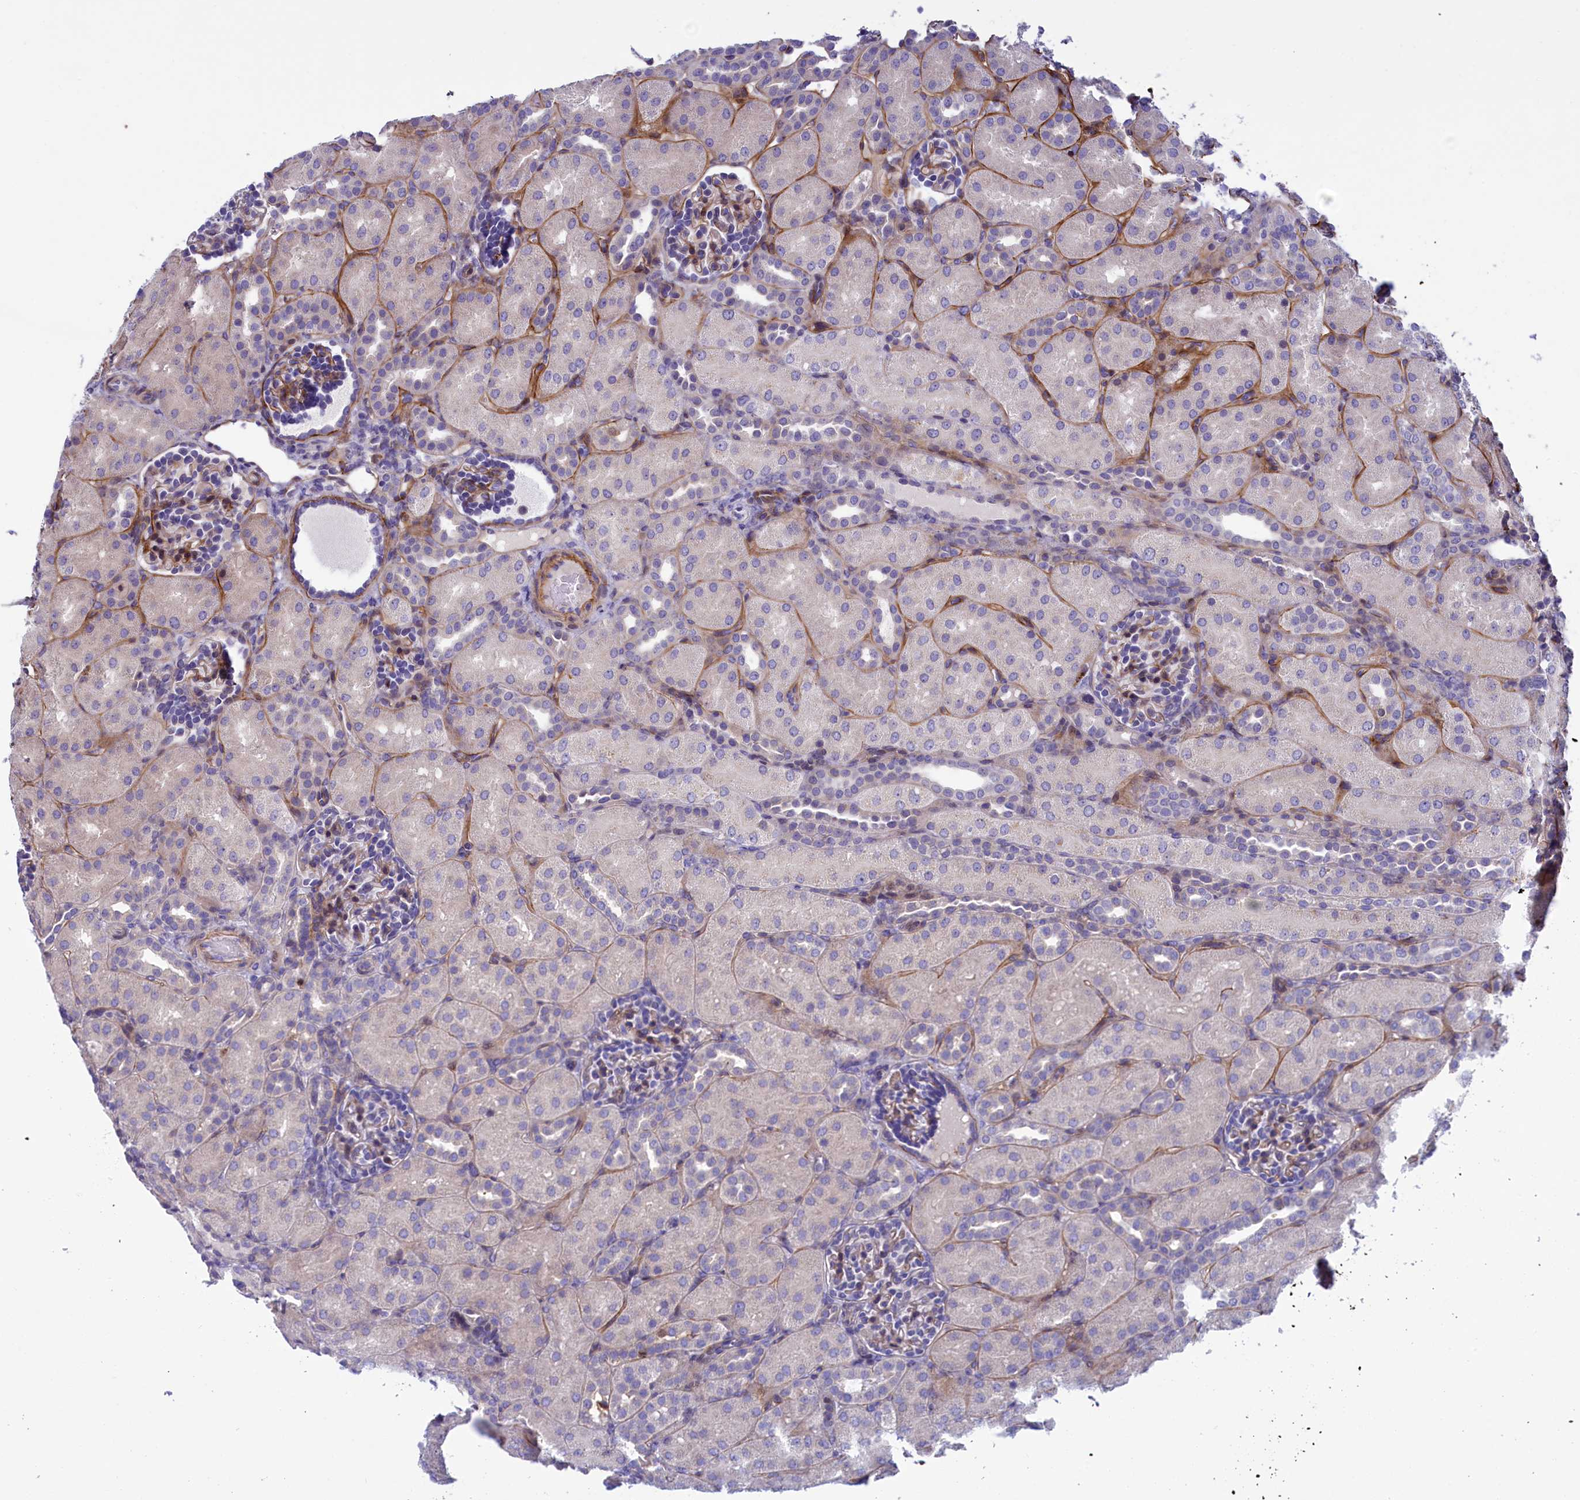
{"staining": {"intensity": "weak", "quantity": "<25%", "location": "nuclear"}, "tissue": "kidney", "cell_type": "Cells in glomeruli", "image_type": "normal", "snomed": [{"axis": "morphology", "description": "Normal tissue, NOS"}, {"axis": "topography", "description": "Kidney"}], "caption": "A photomicrograph of kidney stained for a protein reveals no brown staining in cells in glomeruli. Brightfield microscopy of immunohistochemistry stained with DAB (brown) and hematoxylin (blue), captured at high magnification.", "gene": "LOXL1", "patient": {"sex": "male", "age": 1}}